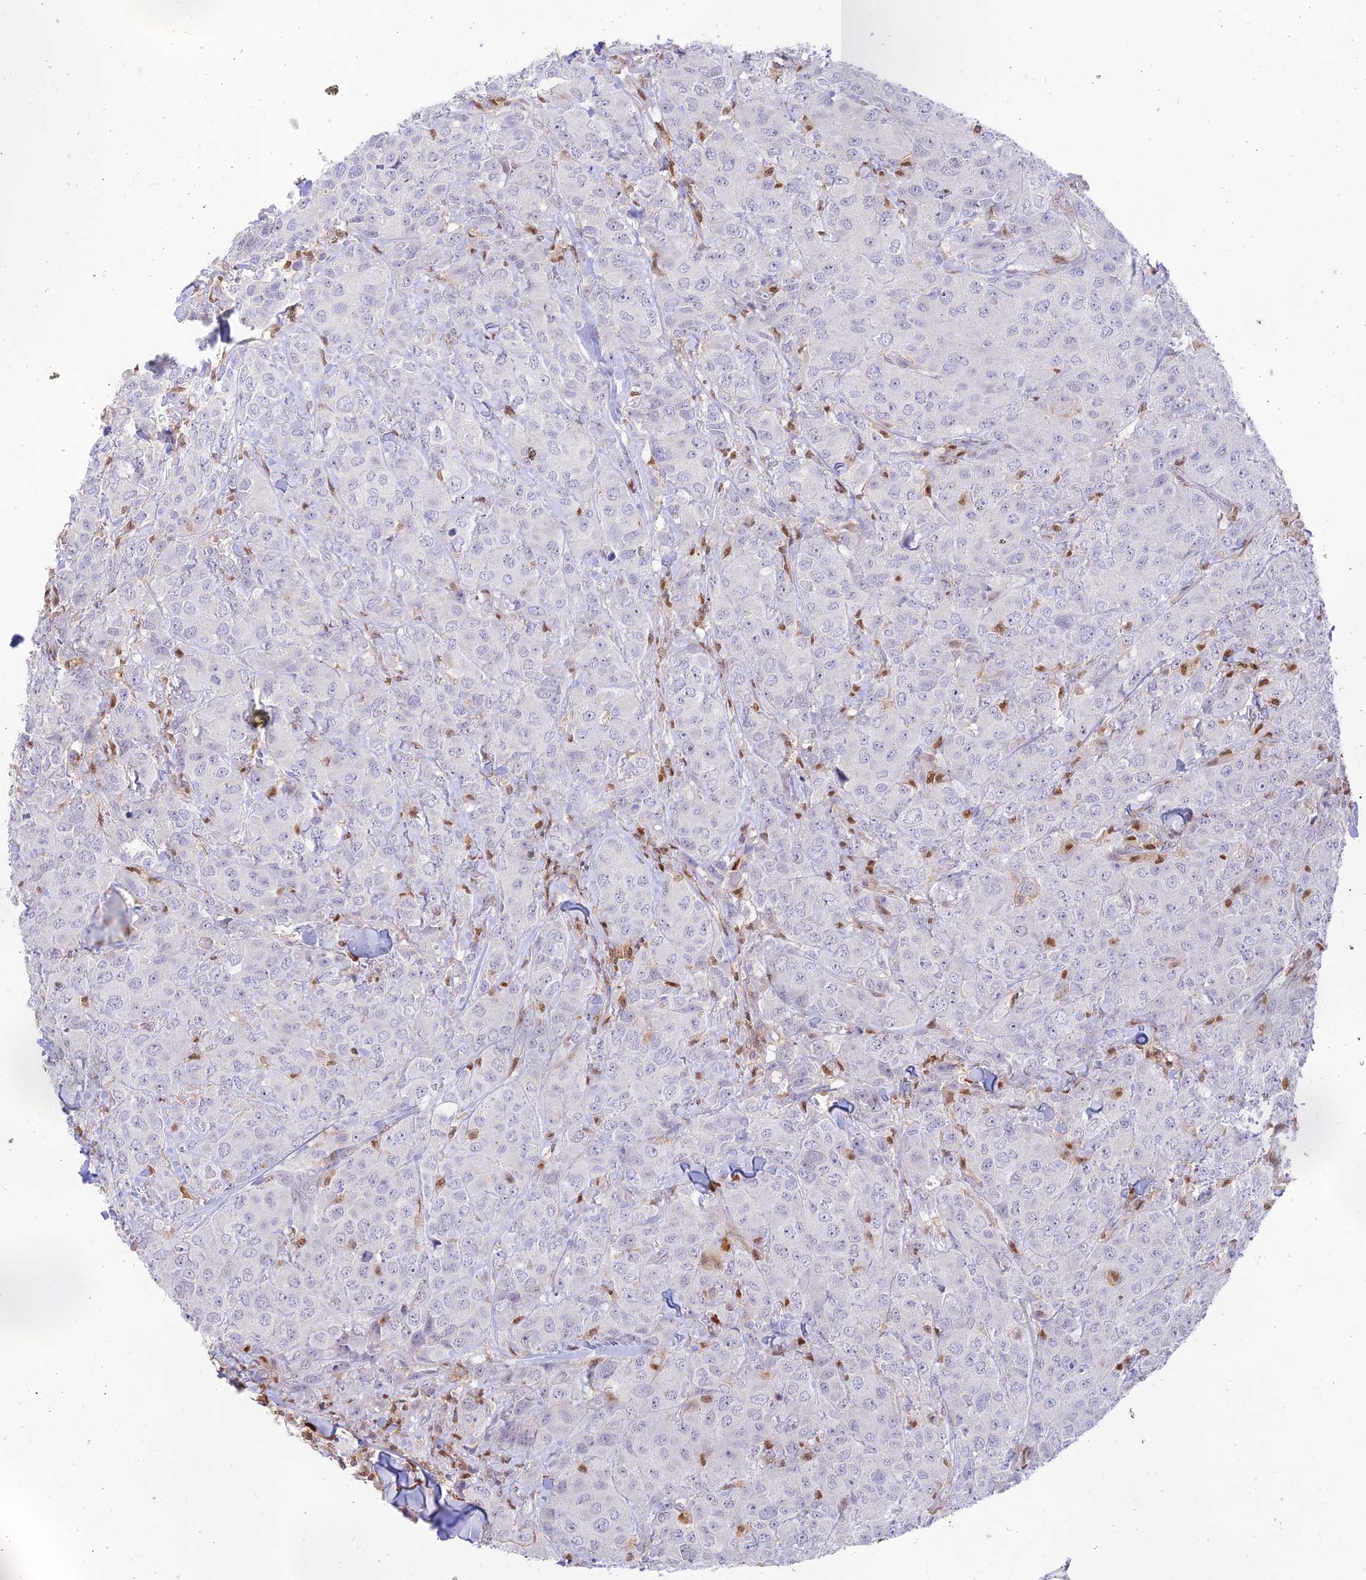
{"staining": {"intensity": "negative", "quantity": "none", "location": "none"}, "tissue": "breast cancer", "cell_type": "Tumor cells", "image_type": "cancer", "snomed": [{"axis": "morphology", "description": "Duct carcinoma"}, {"axis": "topography", "description": "Breast"}], "caption": "DAB immunohistochemical staining of human breast invasive ductal carcinoma displays no significant expression in tumor cells.", "gene": "DENND1C", "patient": {"sex": "female", "age": 43}}